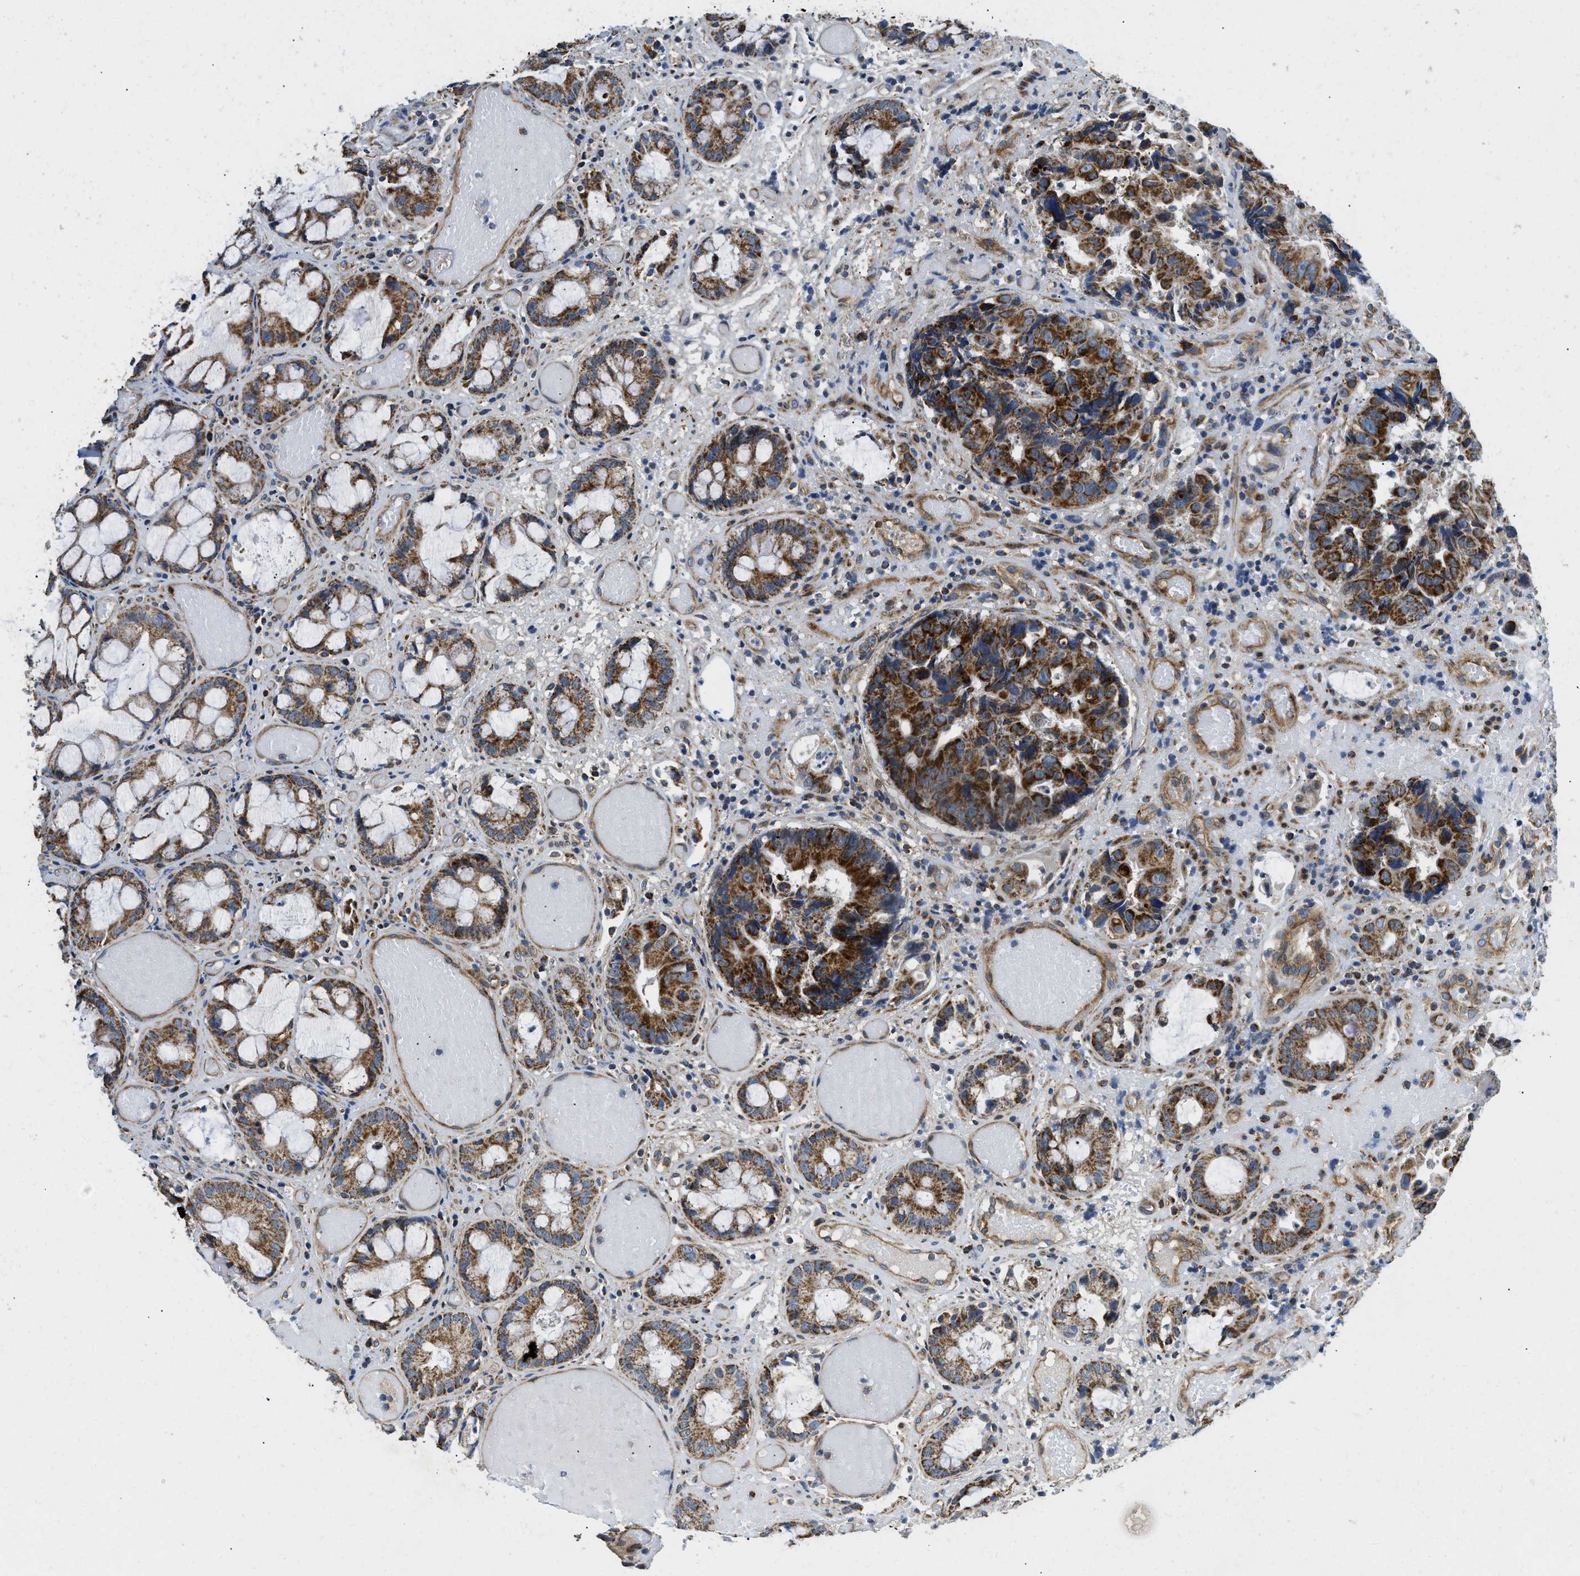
{"staining": {"intensity": "strong", "quantity": ">75%", "location": "cytoplasmic/membranous"}, "tissue": "colorectal cancer", "cell_type": "Tumor cells", "image_type": "cancer", "snomed": [{"axis": "morphology", "description": "Adenocarcinoma, NOS"}, {"axis": "topography", "description": "Colon"}], "caption": "Strong cytoplasmic/membranous staining for a protein is identified in about >75% of tumor cells of colorectal adenocarcinoma using immunohistochemistry.", "gene": "STK33", "patient": {"sex": "female", "age": 57}}